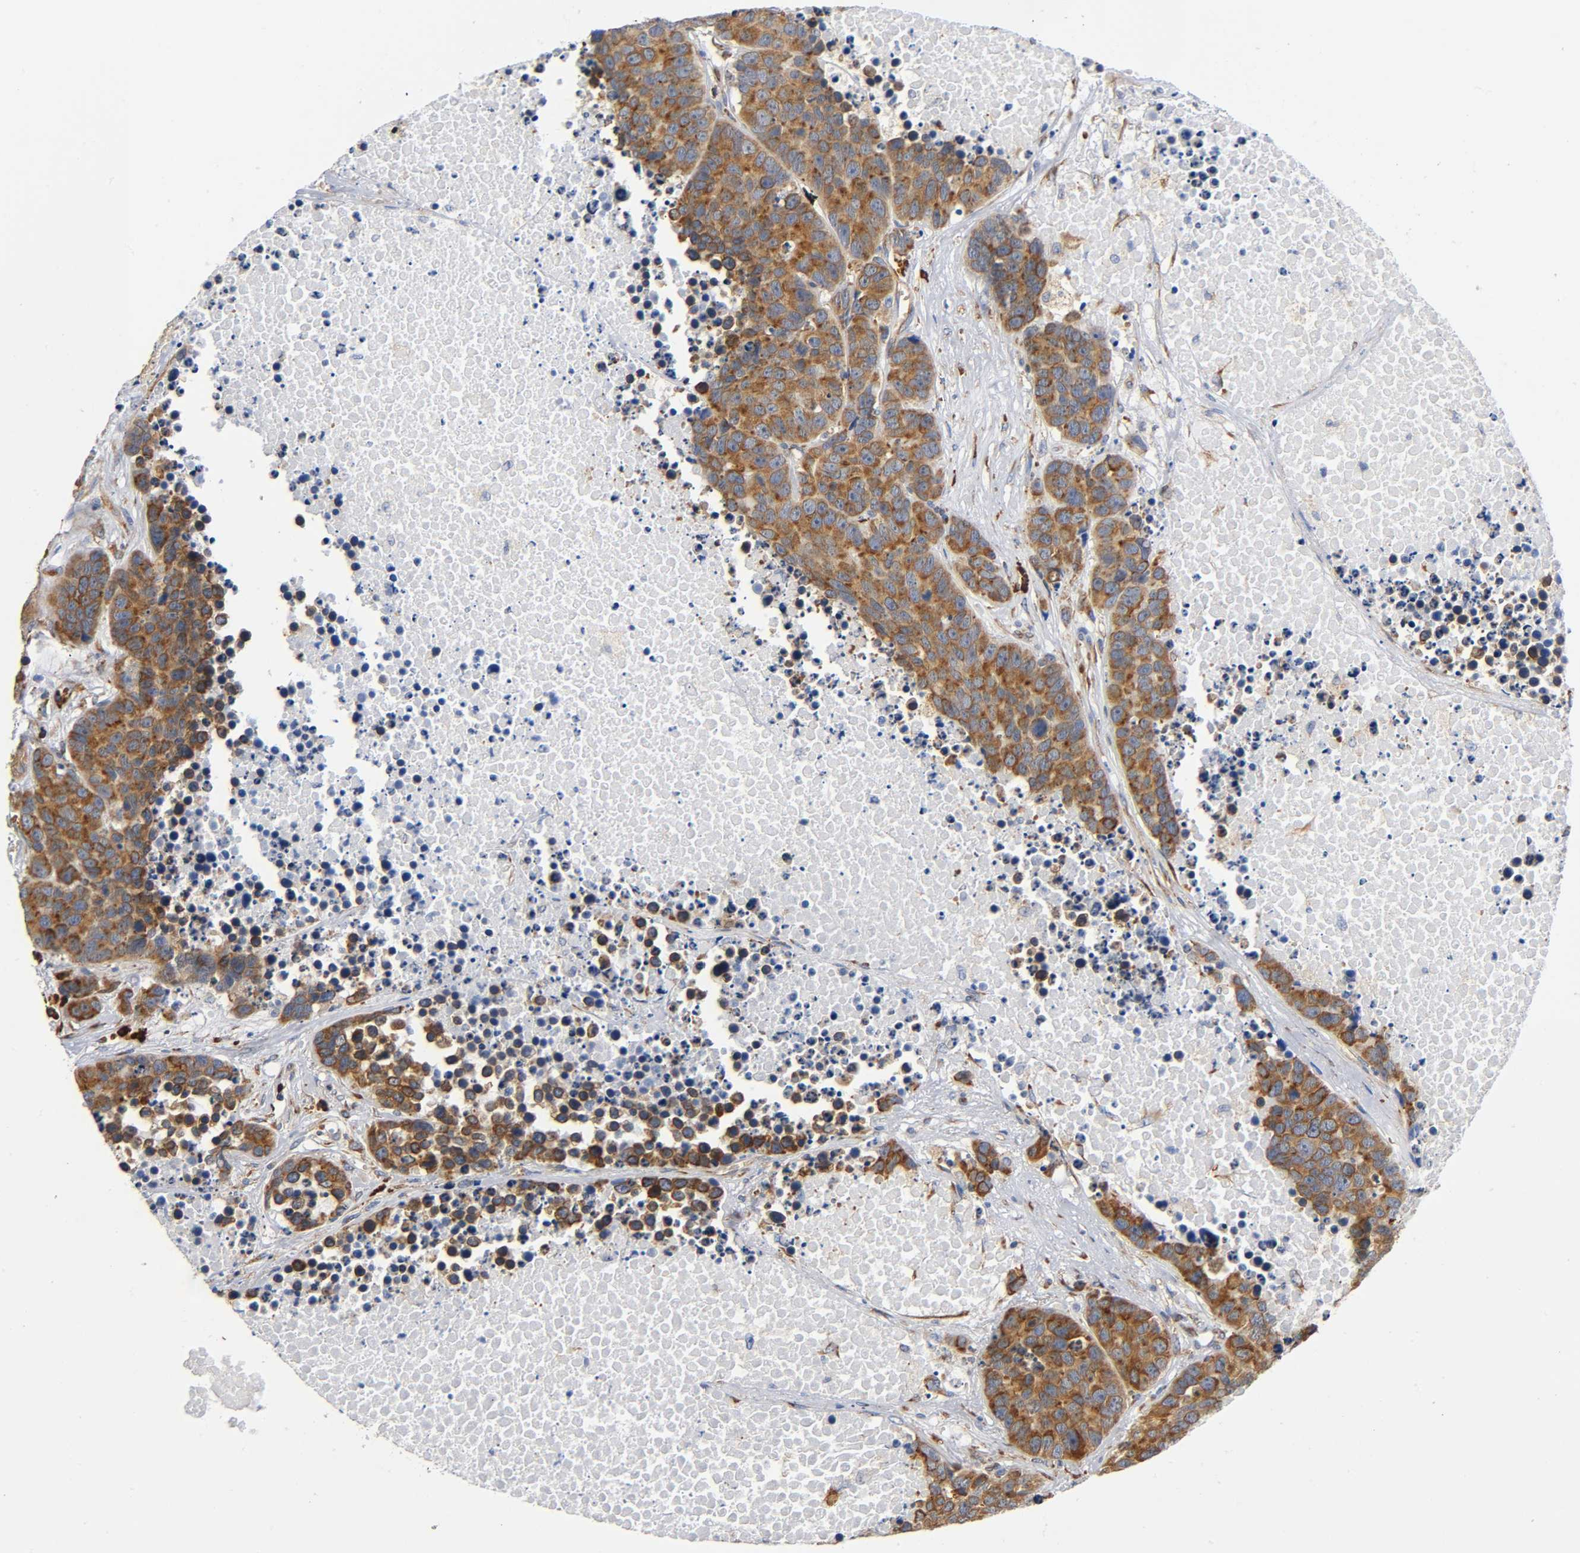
{"staining": {"intensity": "moderate", "quantity": ">75%", "location": "cytoplasmic/membranous"}, "tissue": "carcinoid", "cell_type": "Tumor cells", "image_type": "cancer", "snomed": [{"axis": "morphology", "description": "Carcinoid, malignant, NOS"}, {"axis": "topography", "description": "Lung"}], "caption": "This is an image of IHC staining of carcinoid (malignant), which shows moderate expression in the cytoplasmic/membranous of tumor cells.", "gene": "UCKL1", "patient": {"sex": "male", "age": 60}}